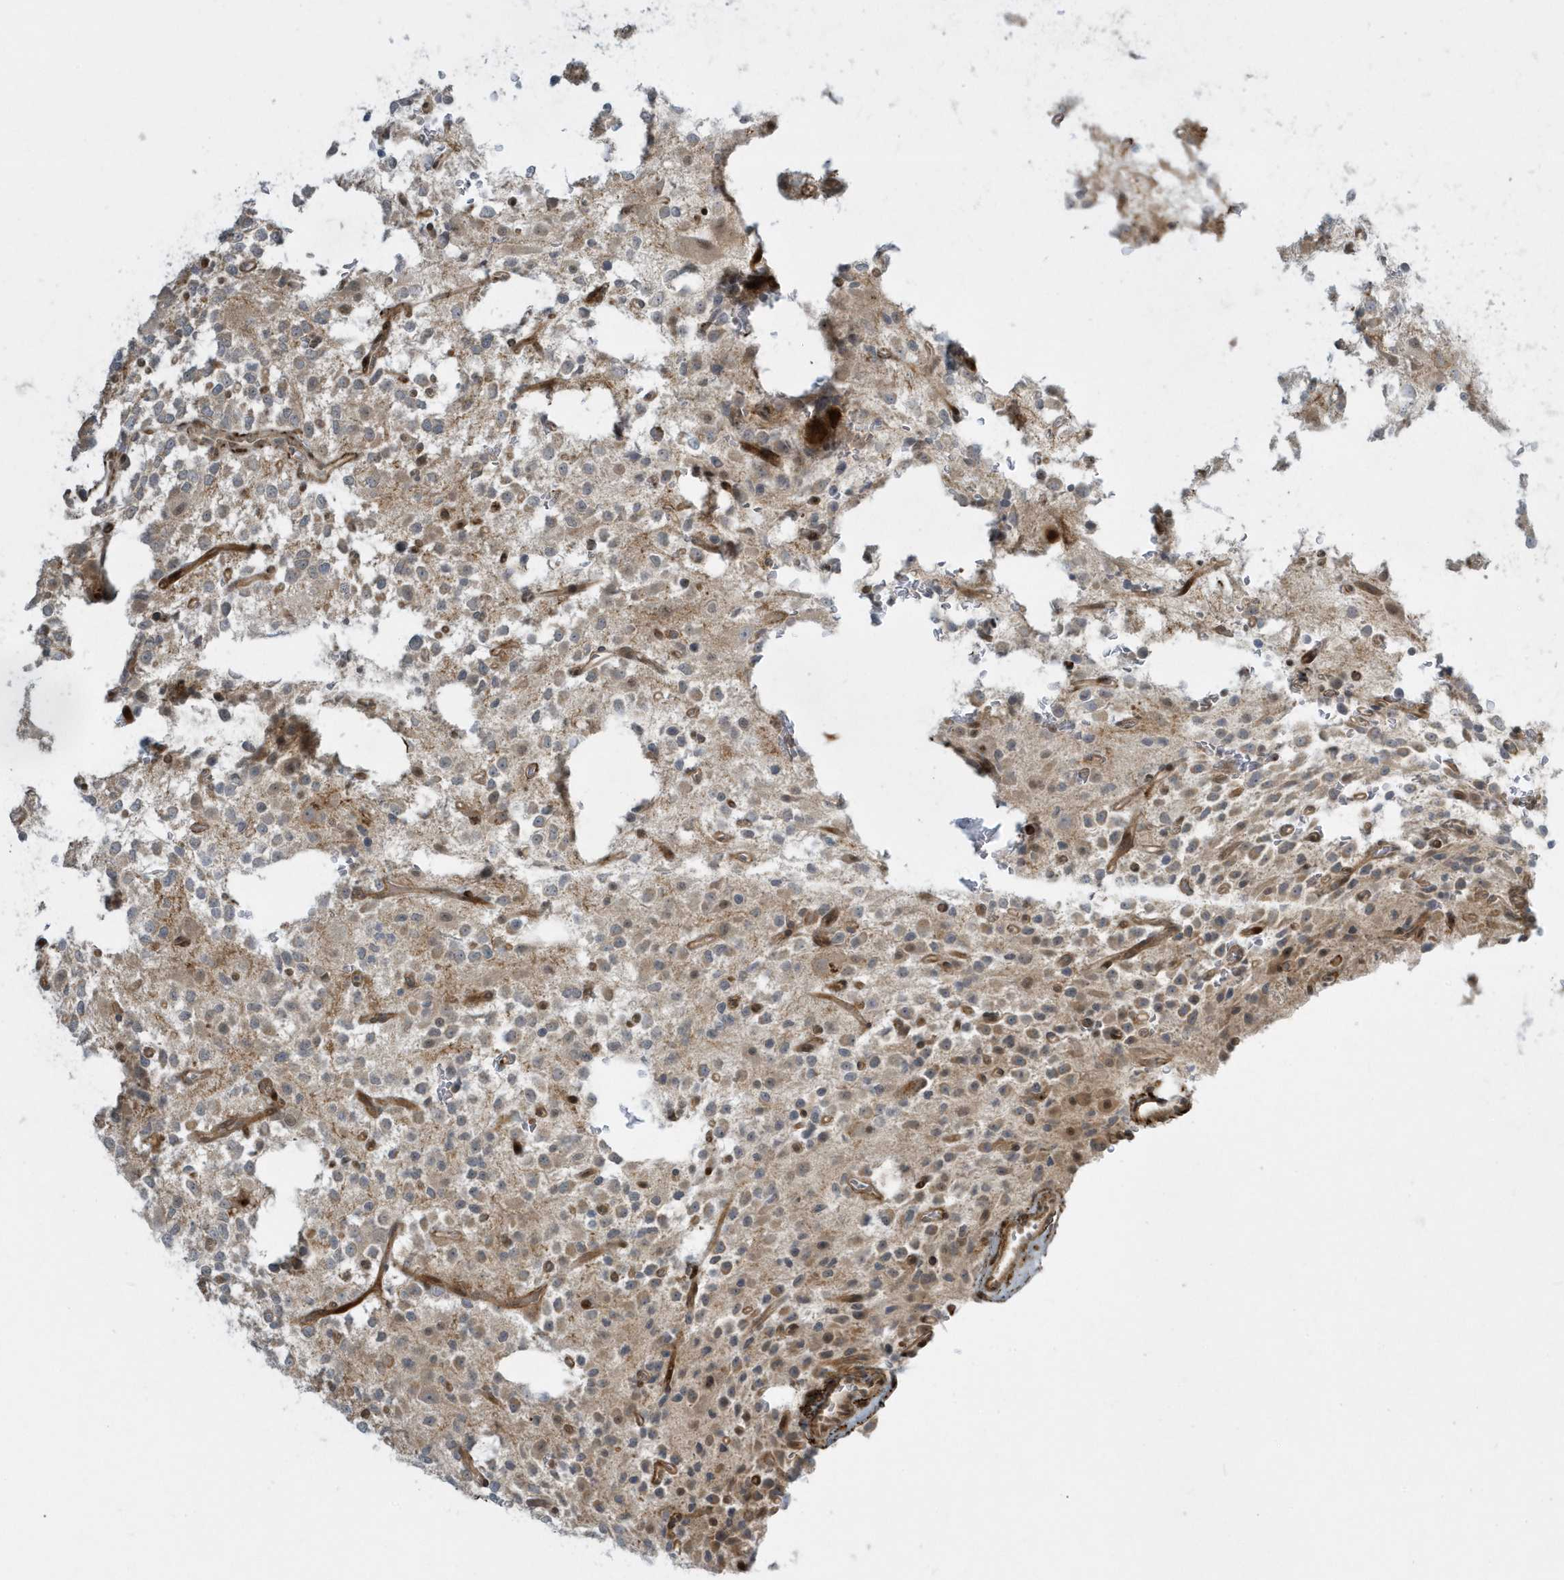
{"staining": {"intensity": "weak", "quantity": "<25%", "location": "cytoplasmic/membranous"}, "tissue": "glioma", "cell_type": "Tumor cells", "image_type": "cancer", "snomed": [{"axis": "morphology", "description": "Glioma, malignant, High grade"}, {"axis": "topography", "description": "Brain"}], "caption": "Tumor cells show no significant protein staining in malignant glioma (high-grade). Brightfield microscopy of IHC stained with DAB (3,3'-diaminobenzidine) (brown) and hematoxylin (blue), captured at high magnification.", "gene": "MASP2", "patient": {"sex": "female", "age": 62}}